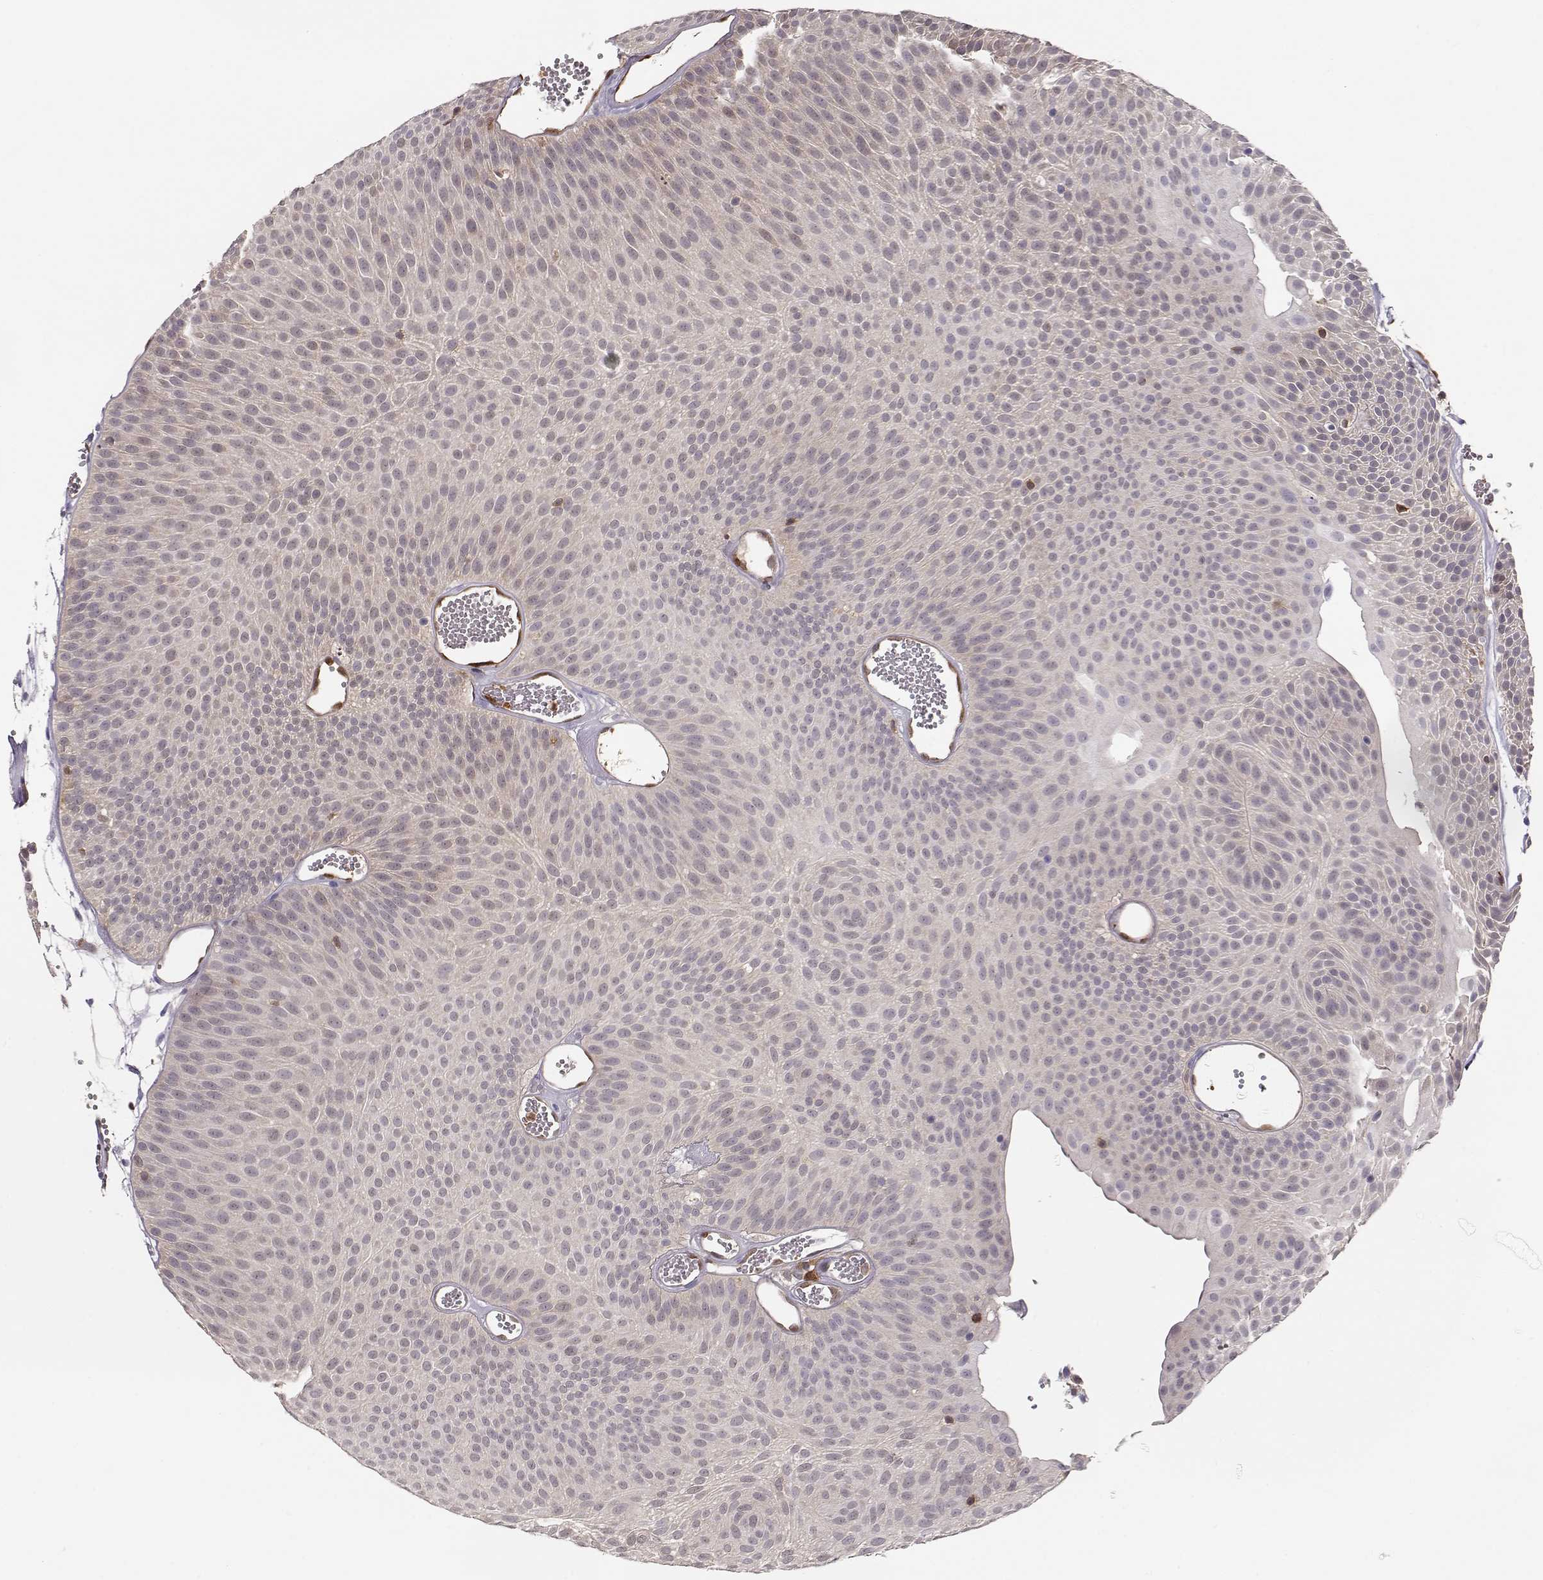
{"staining": {"intensity": "negative", "quantity": "none", "location": "none"}, "tissue": "urothelial cancer", "cell_type": "Tumor cells", "image_type": "cancer", "snomed": [{"axis": "morphology", "description": "Urothelial carcinoma, Low grade"}, {"axis": "topography", "description": "Urinary bladder"}], "caption": "Image shows no significant protein expression in tumor cells of urothelial cancer.", "gene": "PNP", "patient": {"sex": "male", "age": 52}}